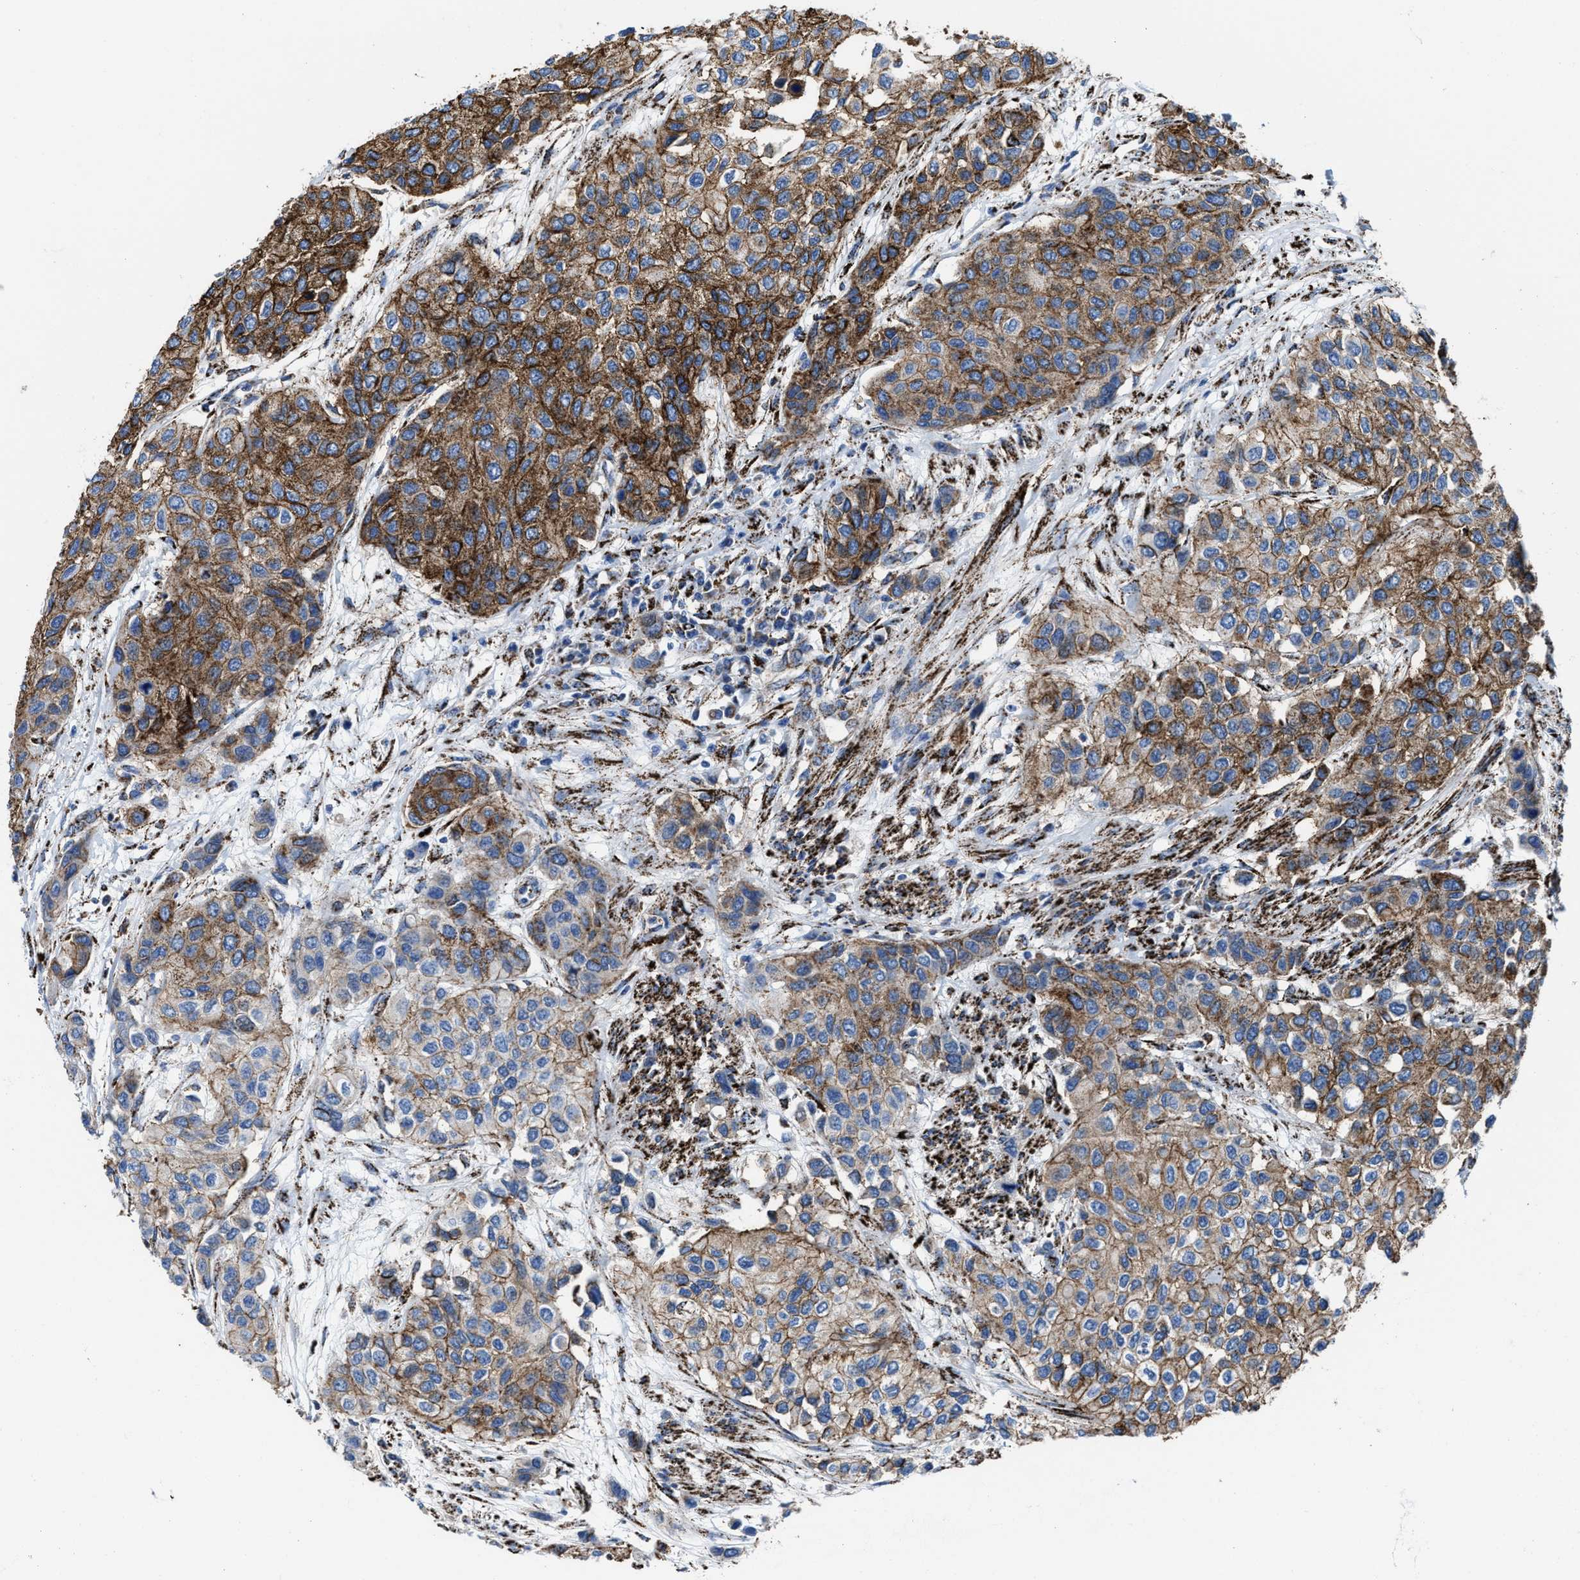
{"staining": {"intensity": "moderate", "quantity": ">75%", "location": "cytoplasmic/membranous"}, "tissue": "urothelial cancer", "cell_type": "Tumor cells", "image_type": "cancer", "snomed": [{"axis": "morphology", "description": "Urothelial carcinoma, High grade"}, {"axis": "topography", "description": "Urinary bladder"}], "caption": "An image of human urothelial cancer stained for a protein shows moderate cytoplasmic/membranous brown staining in tumor cells. (DAB IHC with brightfield microscopy, high magnification).", "gene": "ALDH1B1", "patient": {"sex": "female", "age": 56}}